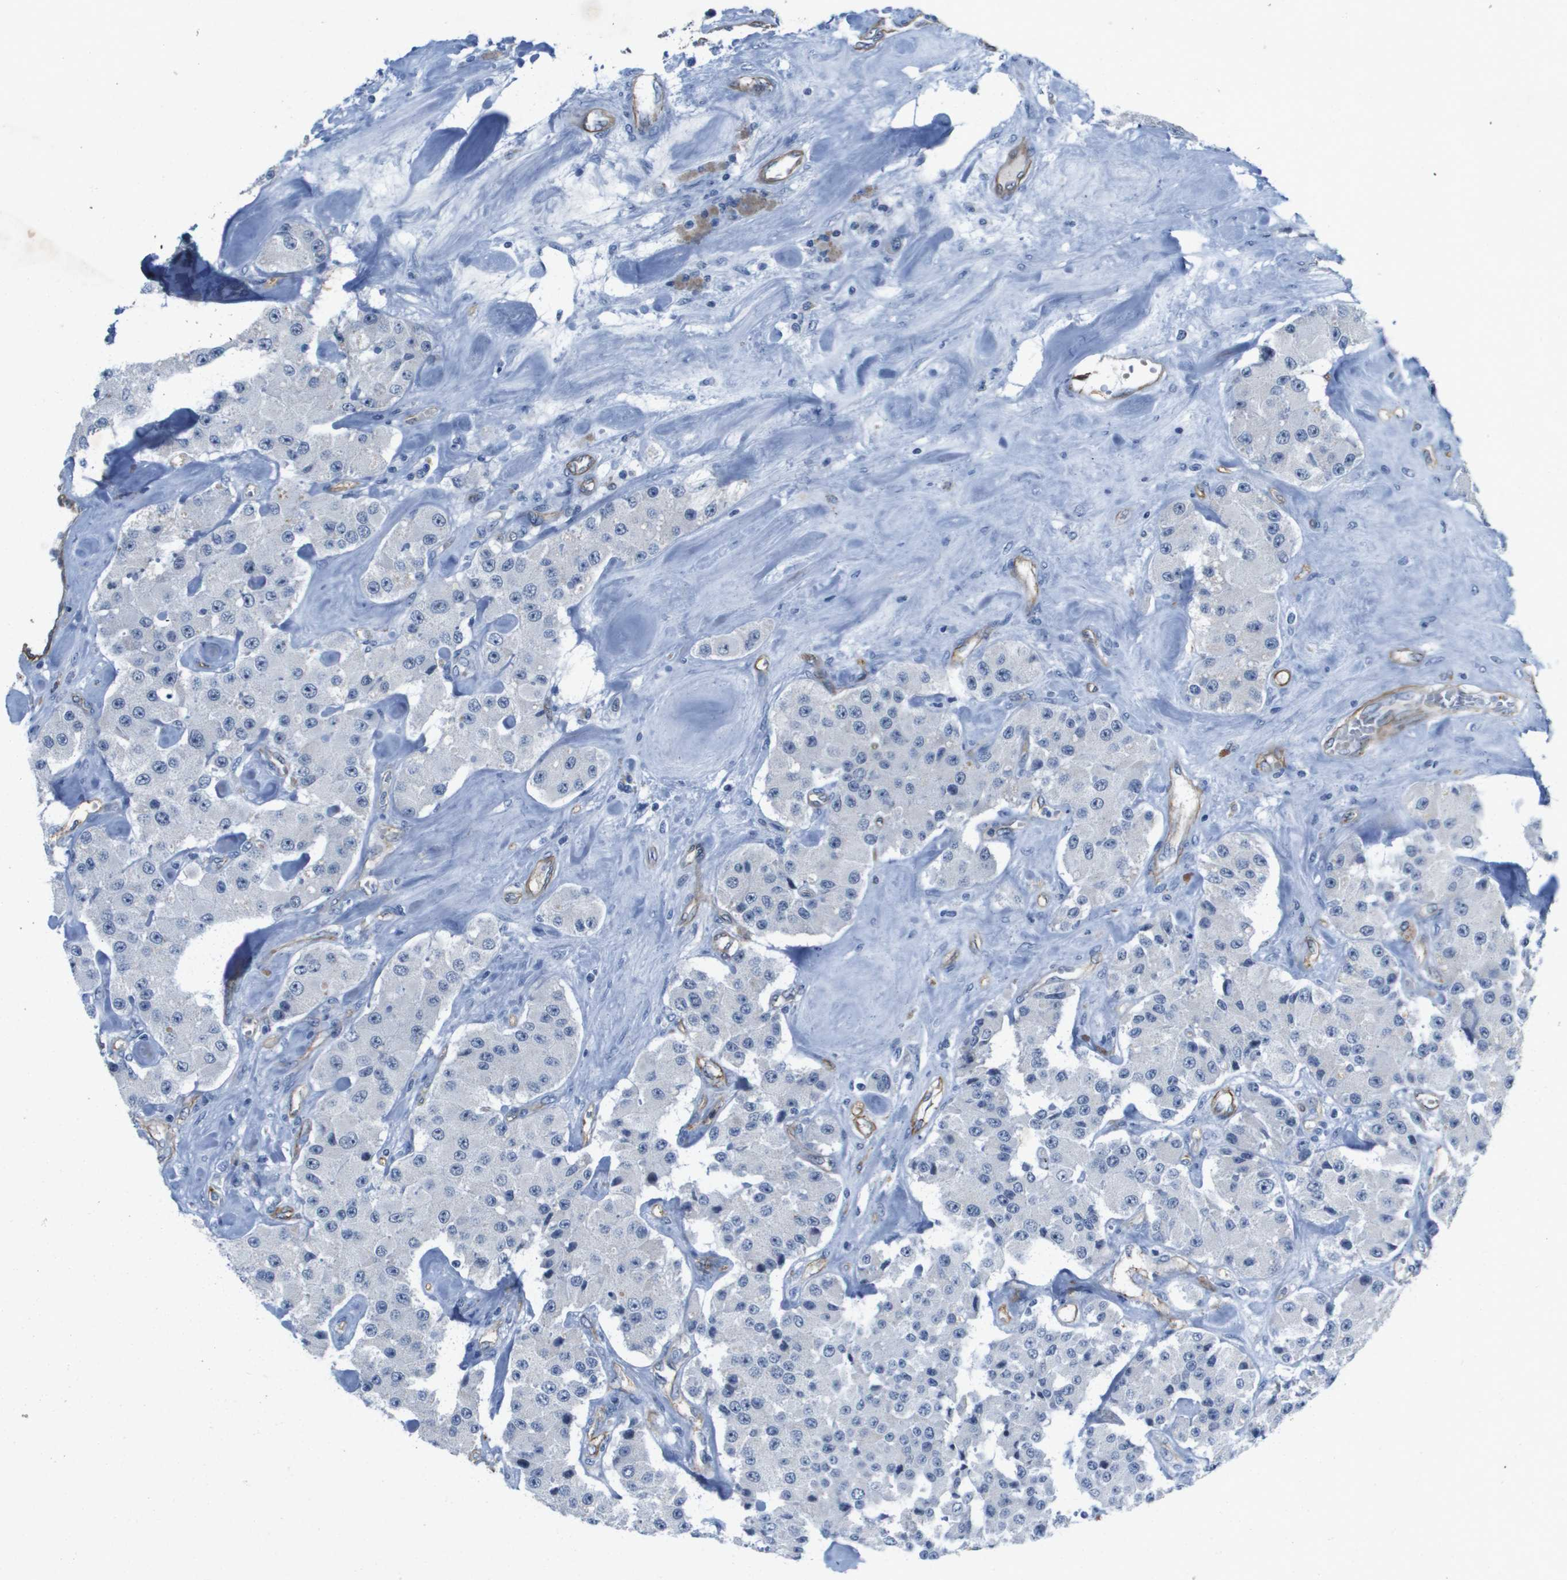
{"staining": {"intensity": "negative", "quantity": "none", "location": "none"}, "tissue": "carcinoid", "cell_type": "Tumor cells", "image_type": "cancer", "snomed": [{"axis": "morphology", "description": "Carcinoid, malignant, NOS"}, {"axis": "topography", "description": "Pancreas"}], "caption": "IHC histopathology image of neoplastic tissue: malignant carcinoid stained with DAB (3,3'-diaminobenzidine) demonstrates no significant protein expression in tumor cells.", "gene": "ITGA6", "patient": {"sex": "male", "age": 41}}